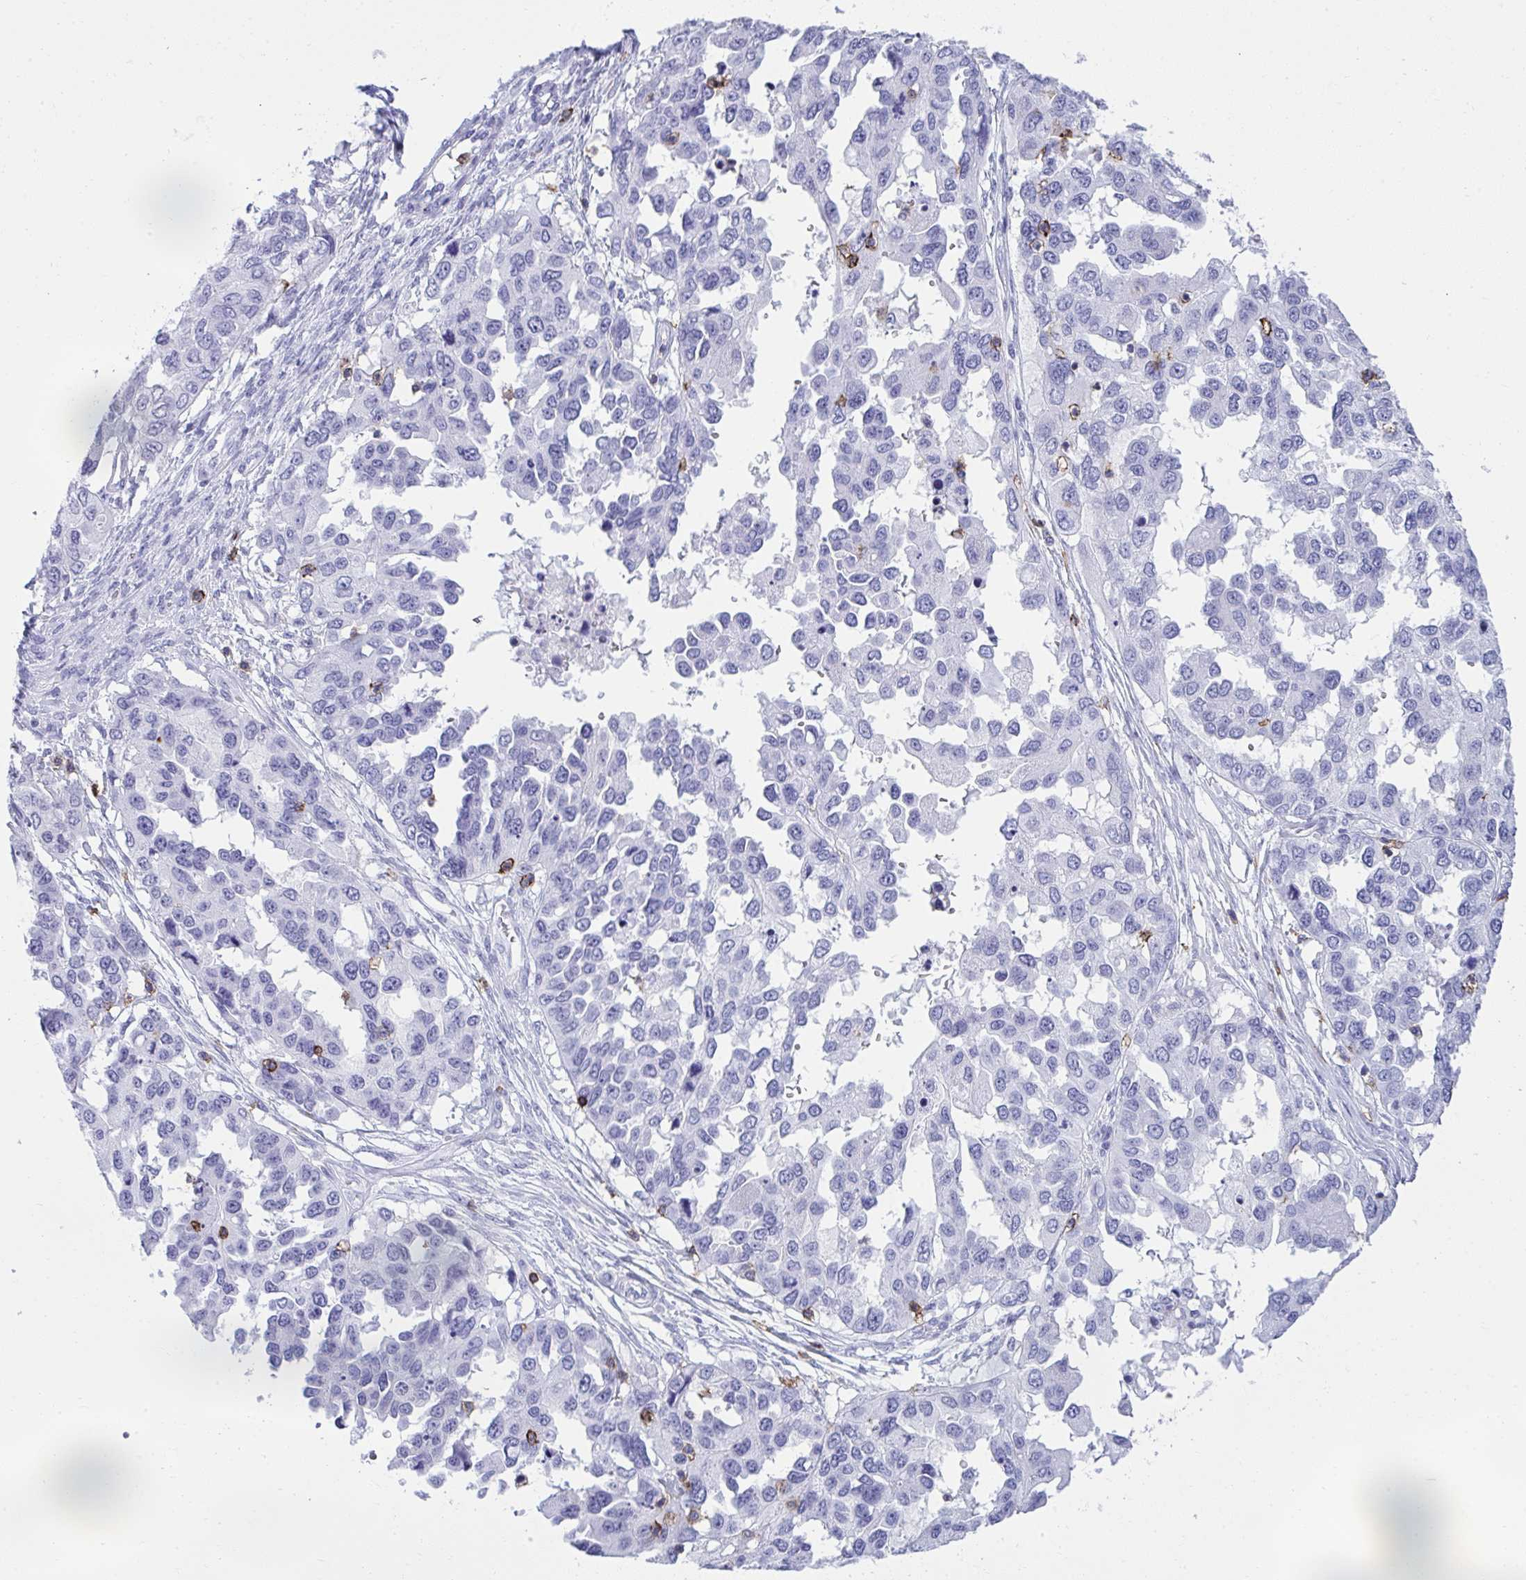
{"staining": {"intensity": "negative", "quantity": "none", "location": "none"}, "tissue": "ovarian cancer", "cell_type": "Tumor cells", "image_type": "cancer", "snomed": [{"axis": "morphology", "description": "Cystadenocarcinoma, serous, NOS"}, {"axis": "topography", "description": "Ovary"}], "caption": "Ovarian cancer (serous cystadenocarcinoma) stained for a protein using immunohistochemistry demonstrates no expression tumor cells.", "gene": "SPN", "patient": {"sex": "female", "age": 53}}